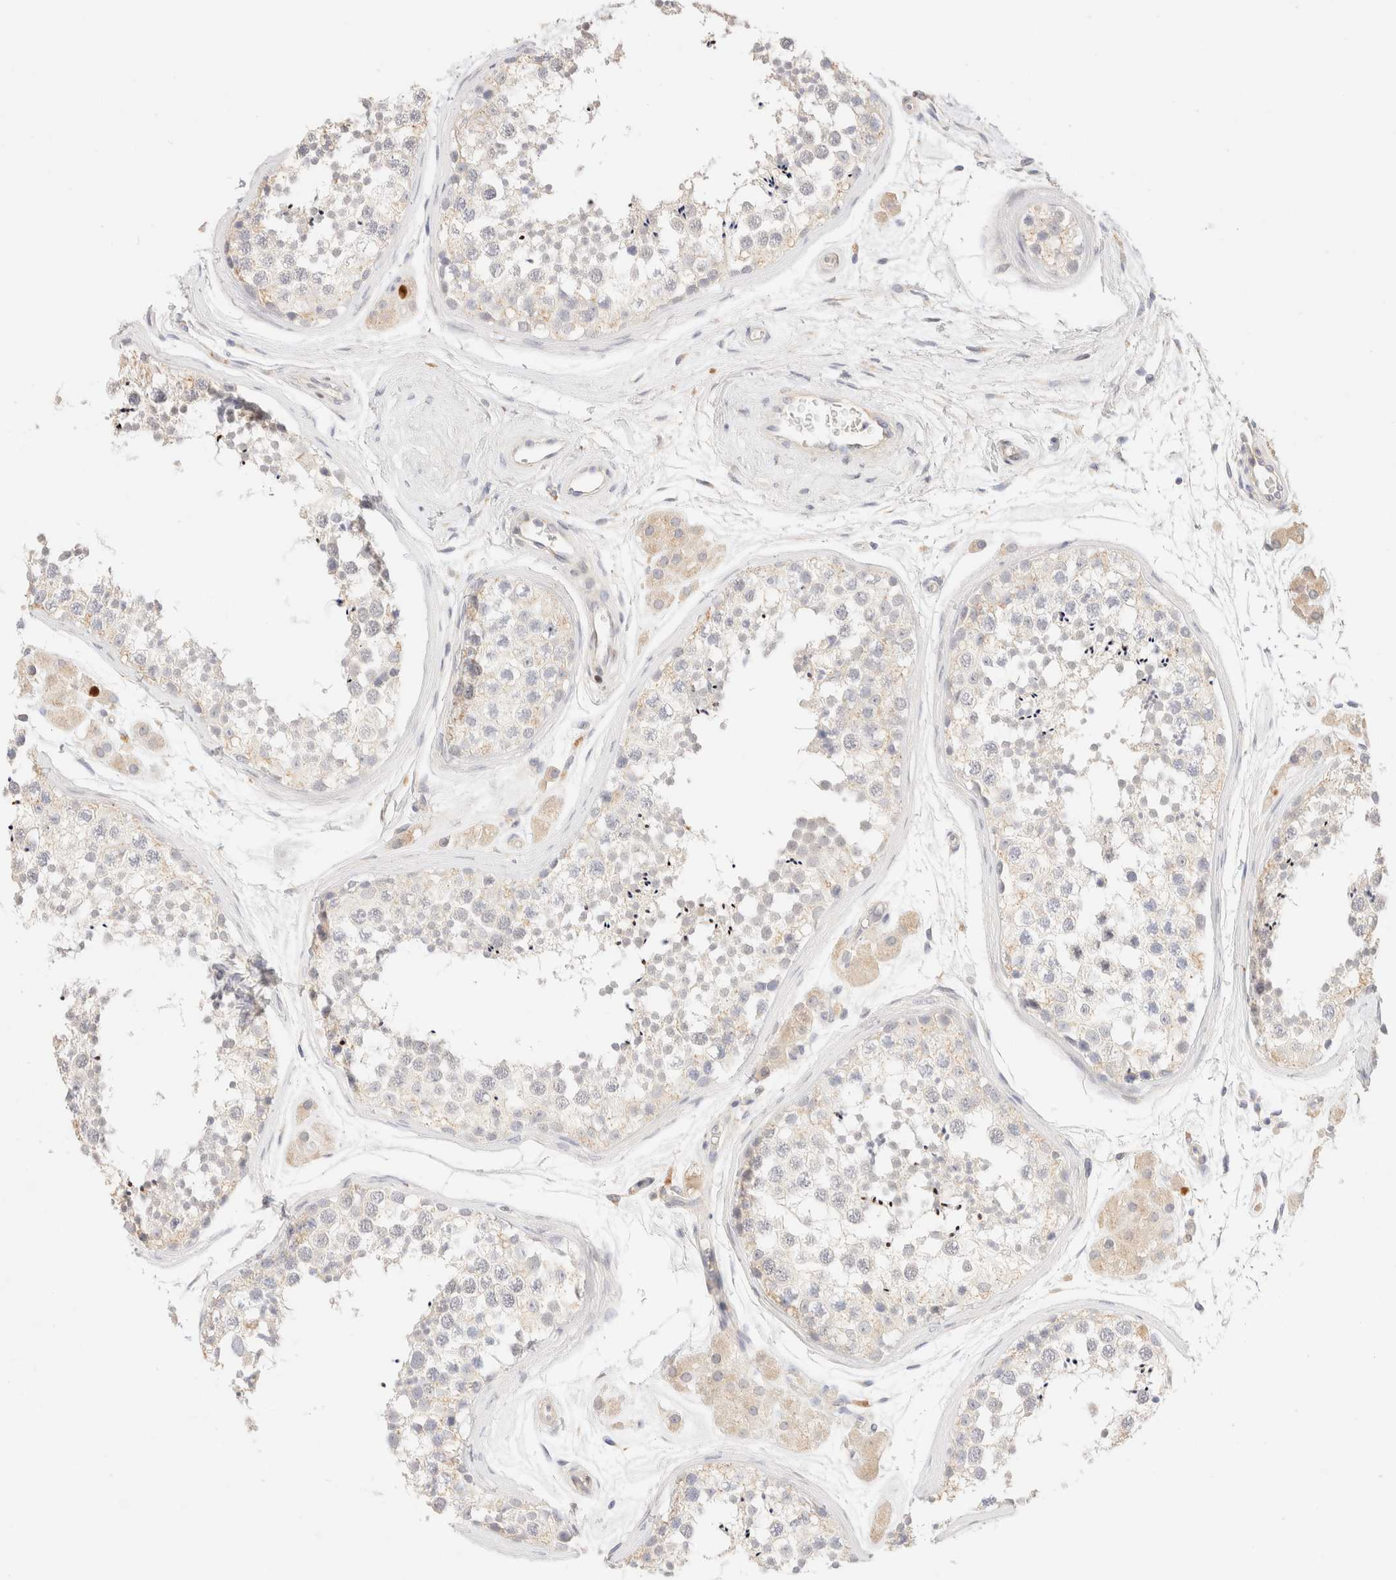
{"staining": {"intensity": "negative", "quantity": "none", "location": "none"}, "tissue": "testis", "cell_type": "Cells in seminiferous ducts", "image_type": "normal", "snomed": [{"axis": "morphology", "description": "Normal tissue, NOS"}, {"axis": "topography", "description": "Testis"}], "caption": "Immunohistochemical staining of benign human testis reveals no significant expression in cells in seminiferous ducts.", "gene": "SNTB1", "patient": {"sex": "male", "age": 56}}